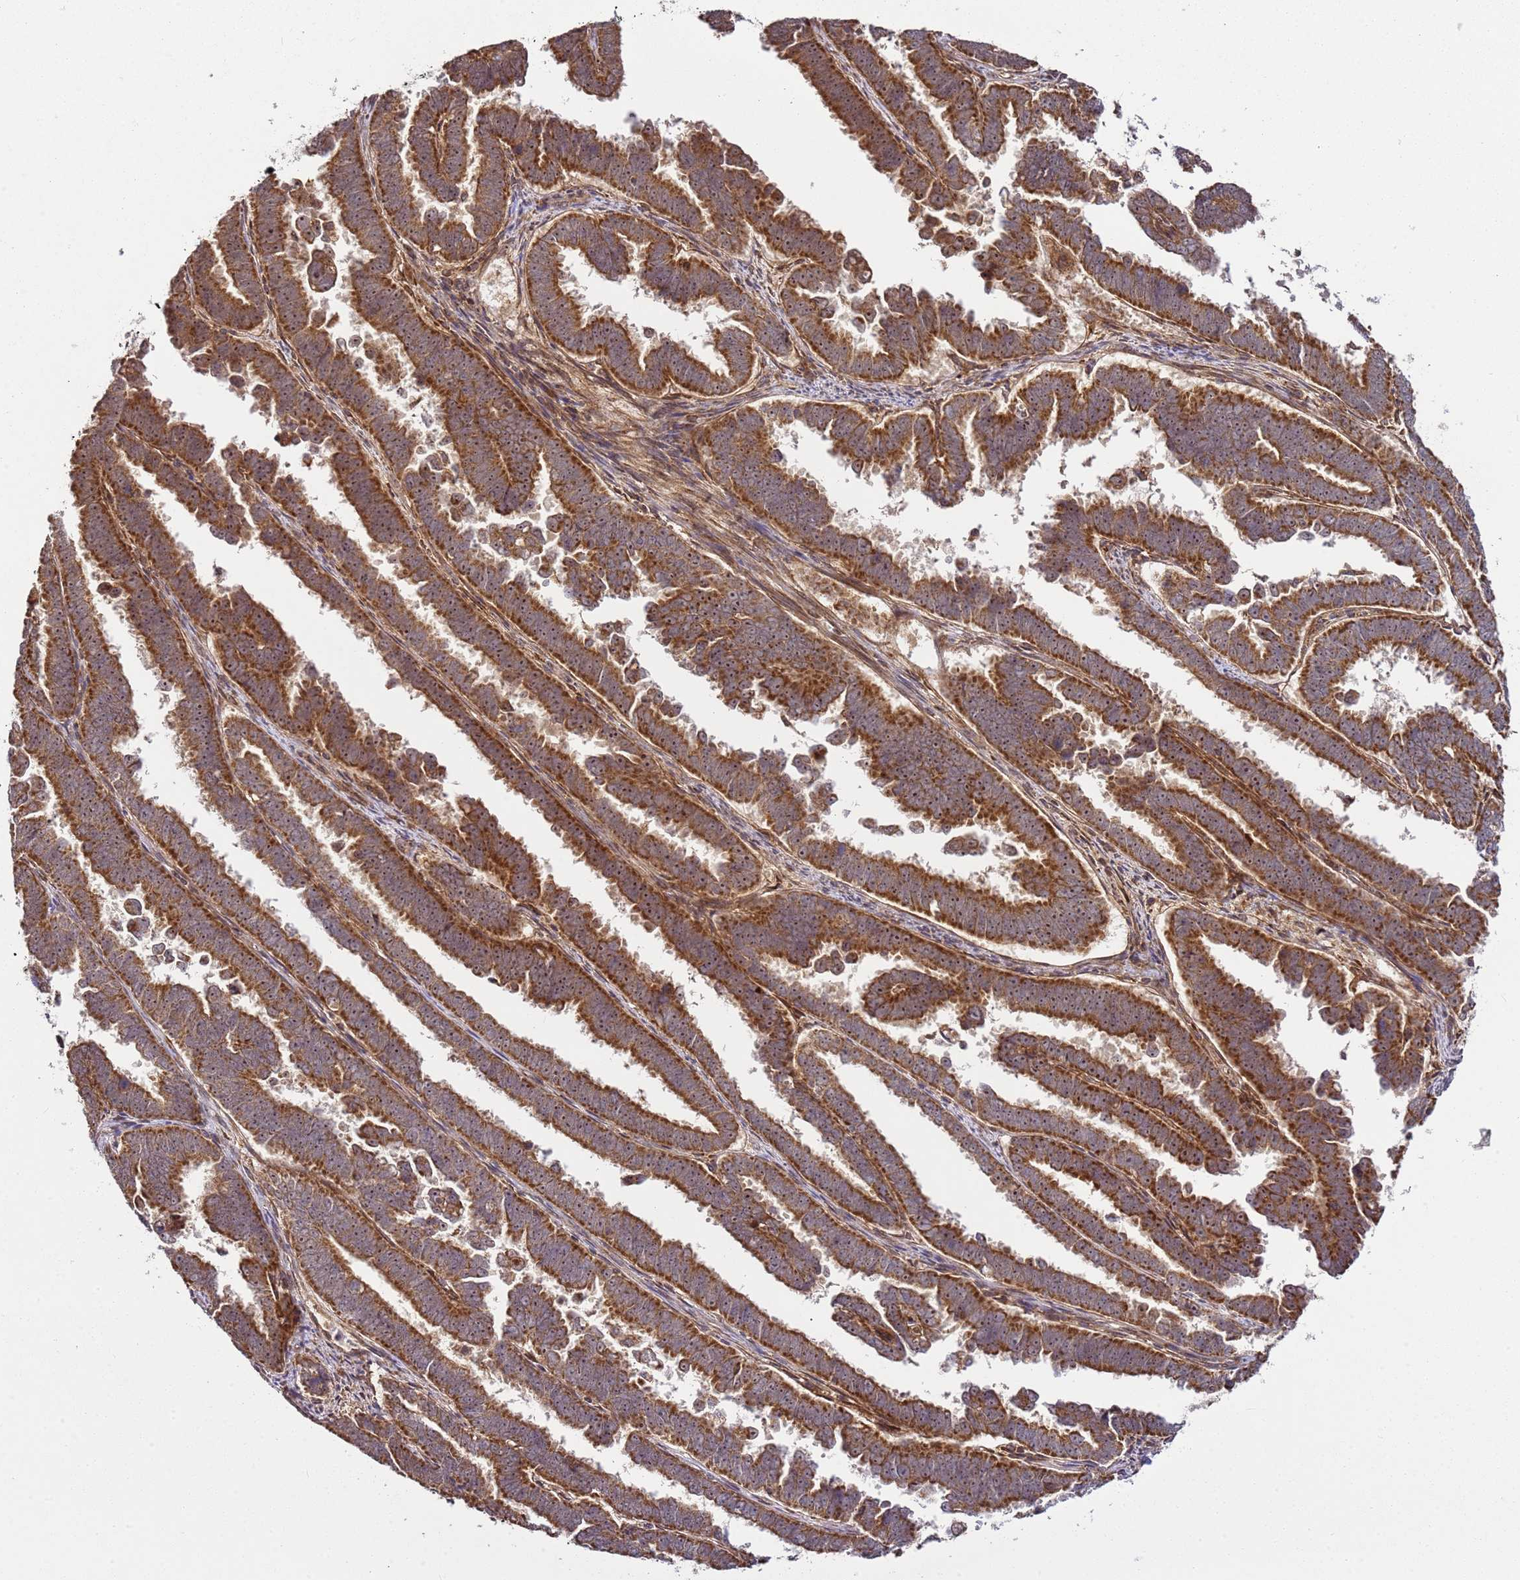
{"staining": {"intensity": "strong", "quantity": ">75%", "location": "cytoplasmic/membranous,nuclear"}, "tissue": "endometrial cancer", "cell_type": "Tumor cells", "image_type": "cancer", "snomed": [{"axis": "morphology", "description": "Adenocarcinoma, NOS"}, {"axis": "topography", "description": "Endometrium"}], "caption": "Protein expression analysis of endometrial cancer shows strong cytoplasmic/membranous and nuclear staining in about >75% of tumor cells. Nuclei are stained in blue.", "gene": "RASA3", "patient": {"sex": "female", "age": 75}}